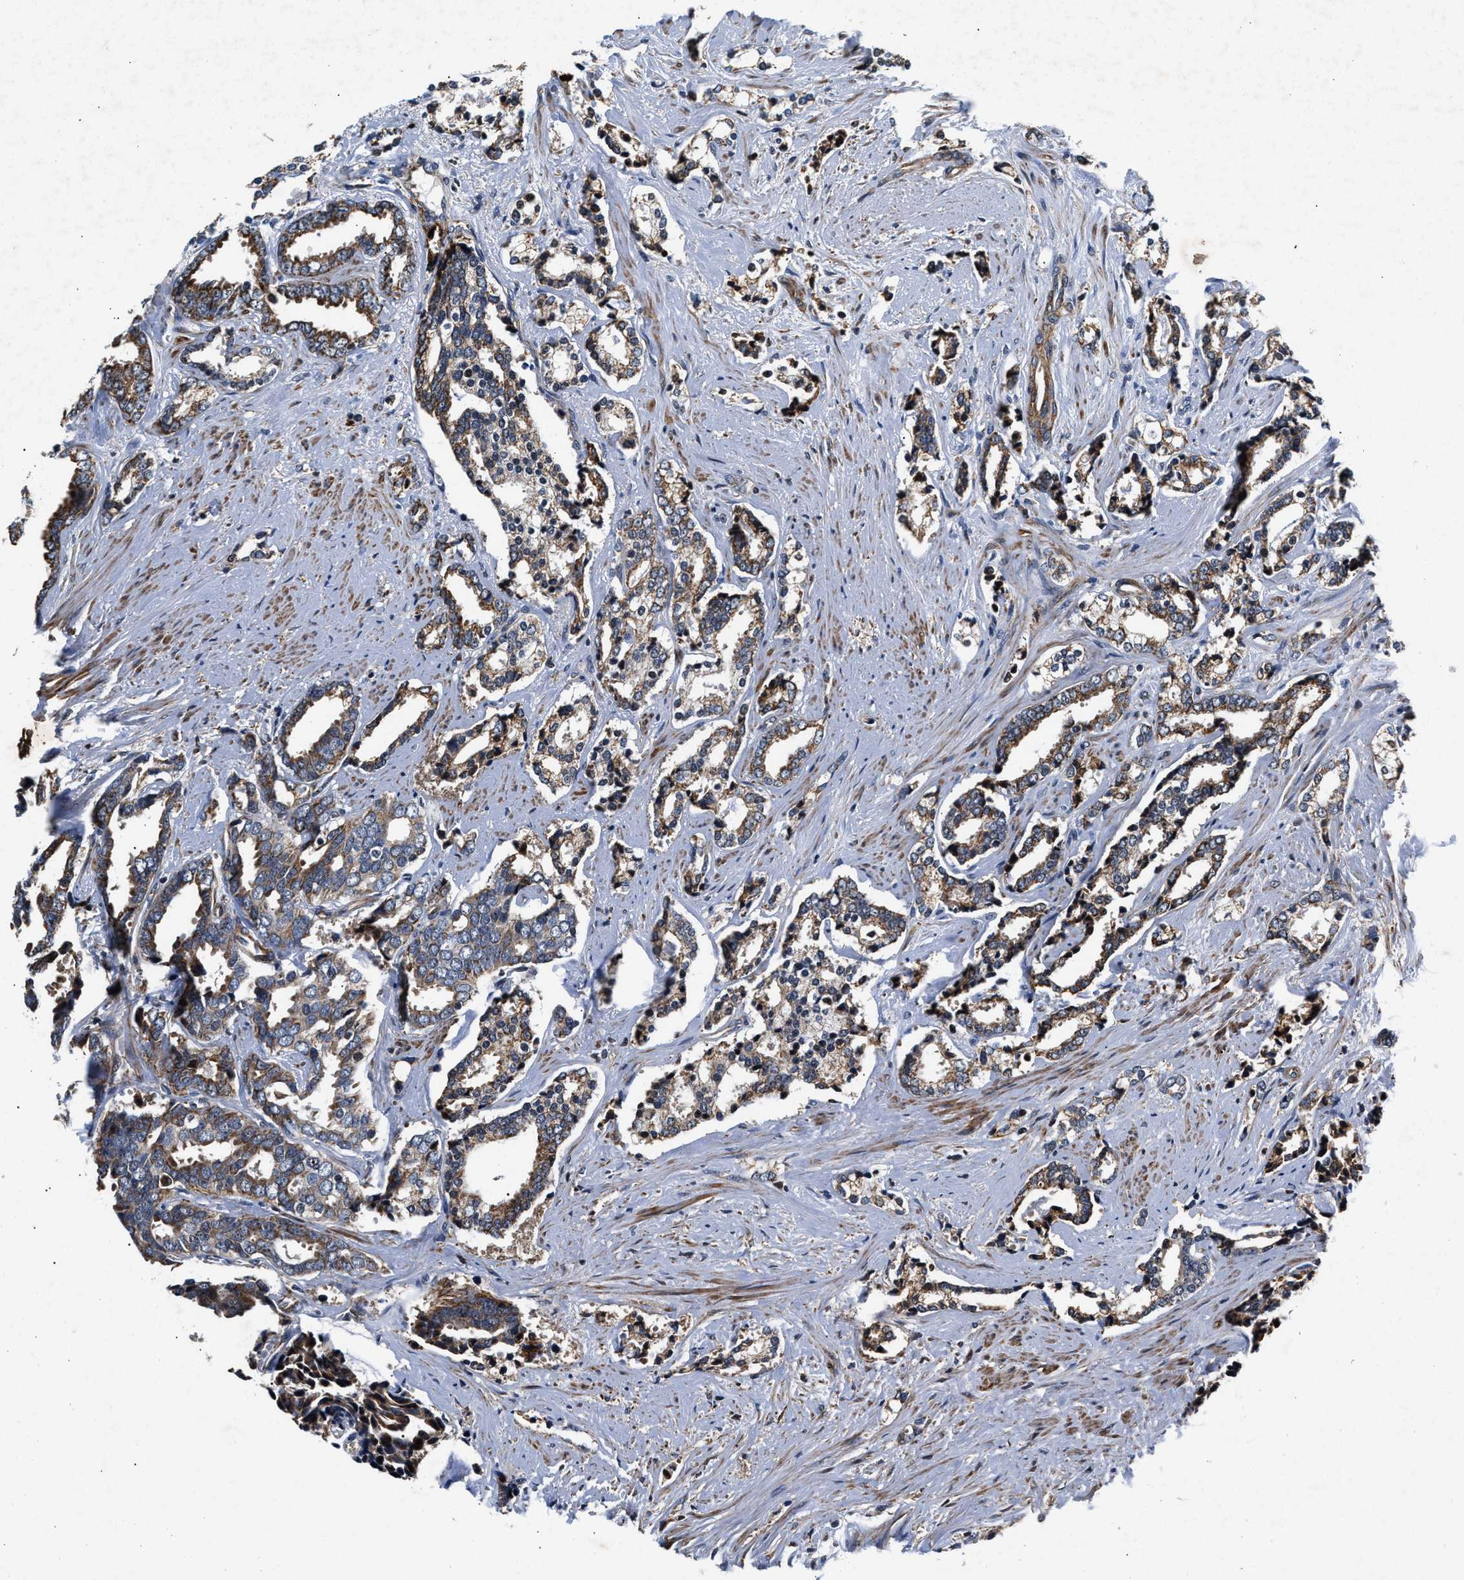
{"staining": {"intensity": "moderate", "quantity": "25%-75%", "location": "cytoplasmic/membranous"}, "tissue": "prostate cancer", "cell_type": "Tumor cells", "image_type": "cancer", "snomed": [{"axis": "morphology", "description": "Adenocarcinoma, High grade"}, {"axis": "topography", "description": "Prostate"}], "caption": "DAB immunohistochemical staining of prostate cancer exhibits moderate cytoplasmic/membranous protein staining in approximately 25%-75% of tumor cells.", "gene": "SGK1", "patient": {"sex": "male", "age": 67}}